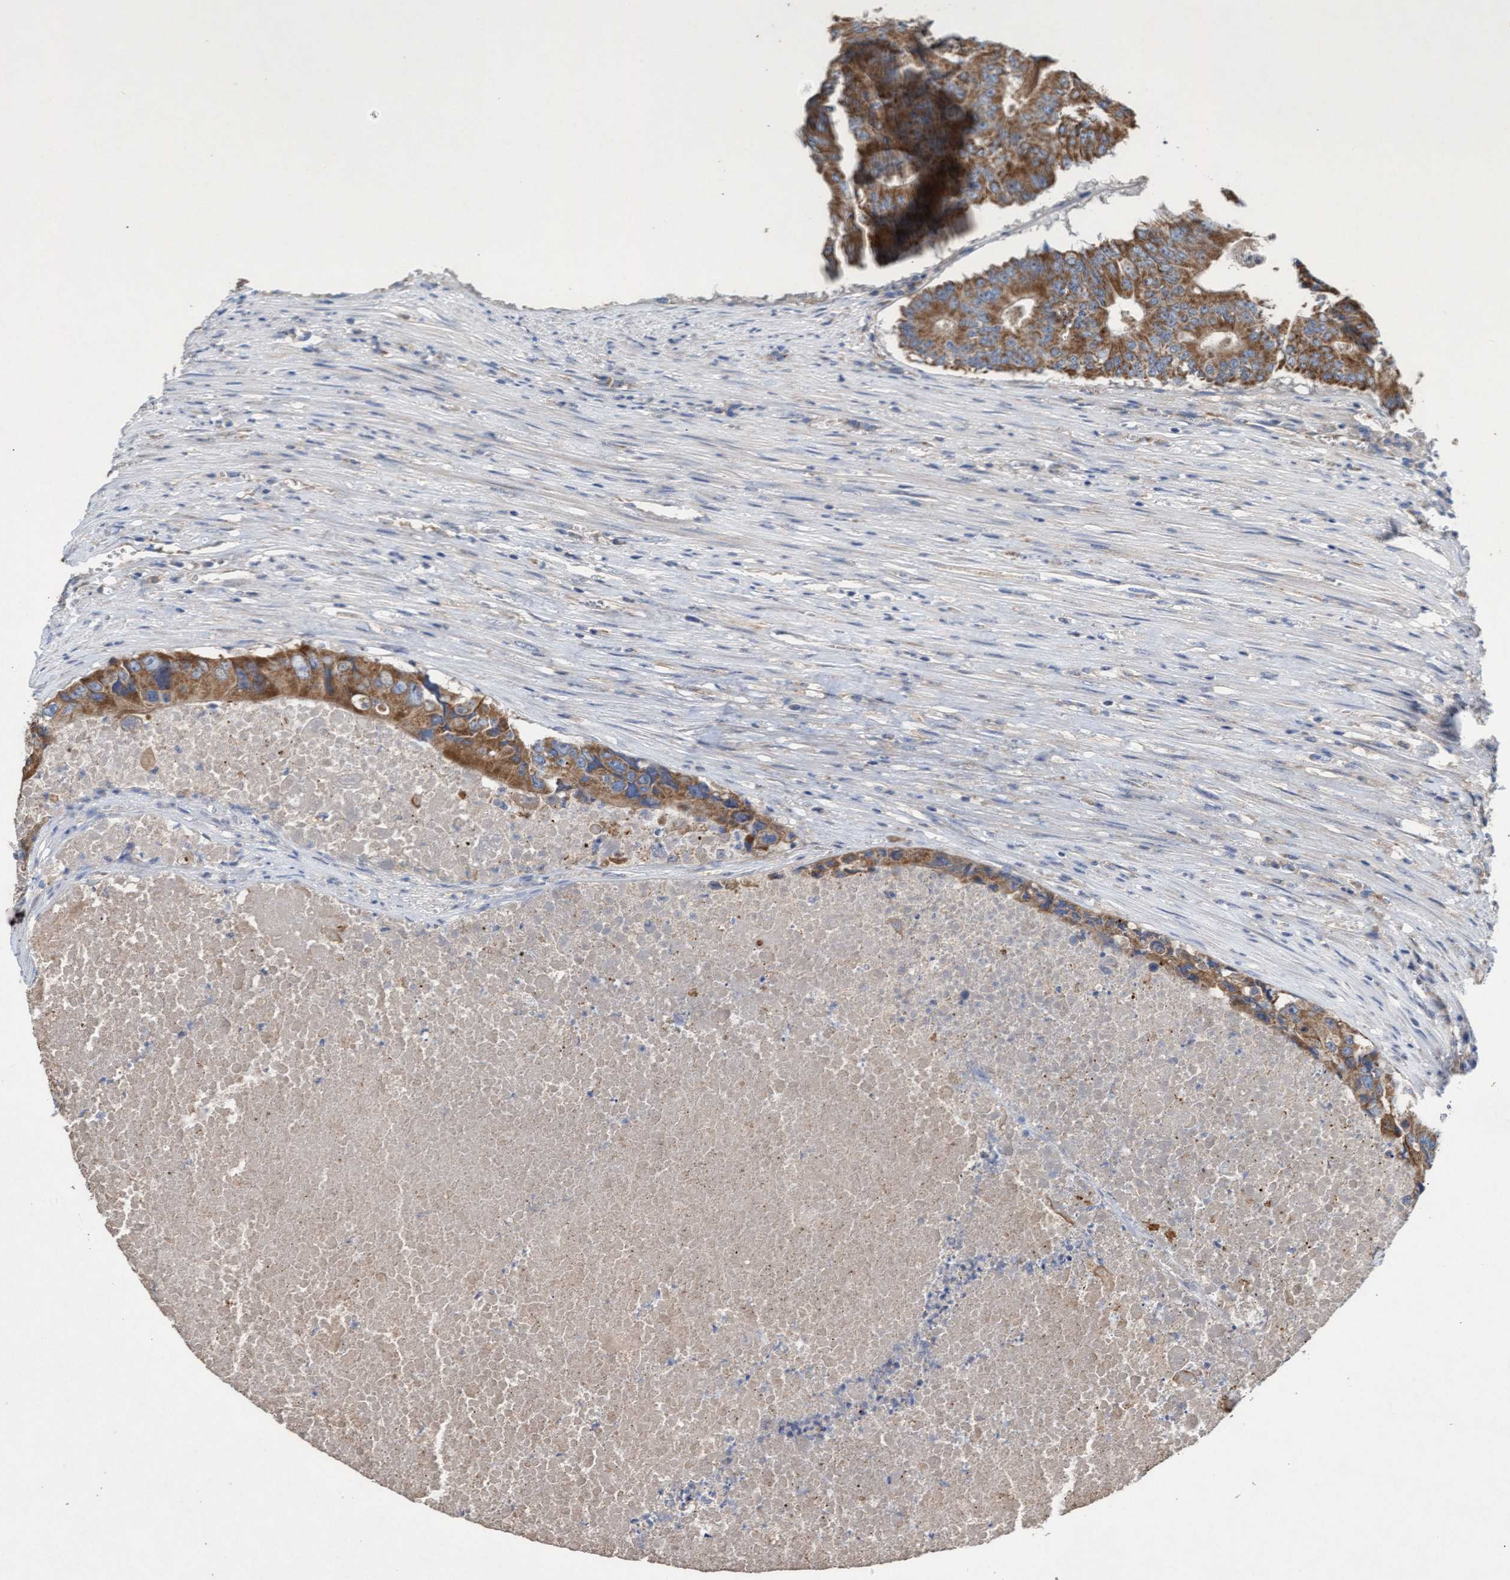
{"staining": {"intensity": "moderate", "quantity": ">75%", "location": "cytoplasmic/membranous"}, "tissue": "colorectal cancer", "cell_type": "Tumor cells", "image_type": "cancer", "snomed": [{"axis": "morphology", "description": "Adenocarcinoma, NOS"}, {"axis": "topography", "description": "Colon"}], "caption": "Human colorectal cancer (adenocarcinoma) stained with a protein marker reveals moderate staining in tumor cells.", "gene": "MRPL38", "patient": {"sex": "male", "age": 87}}